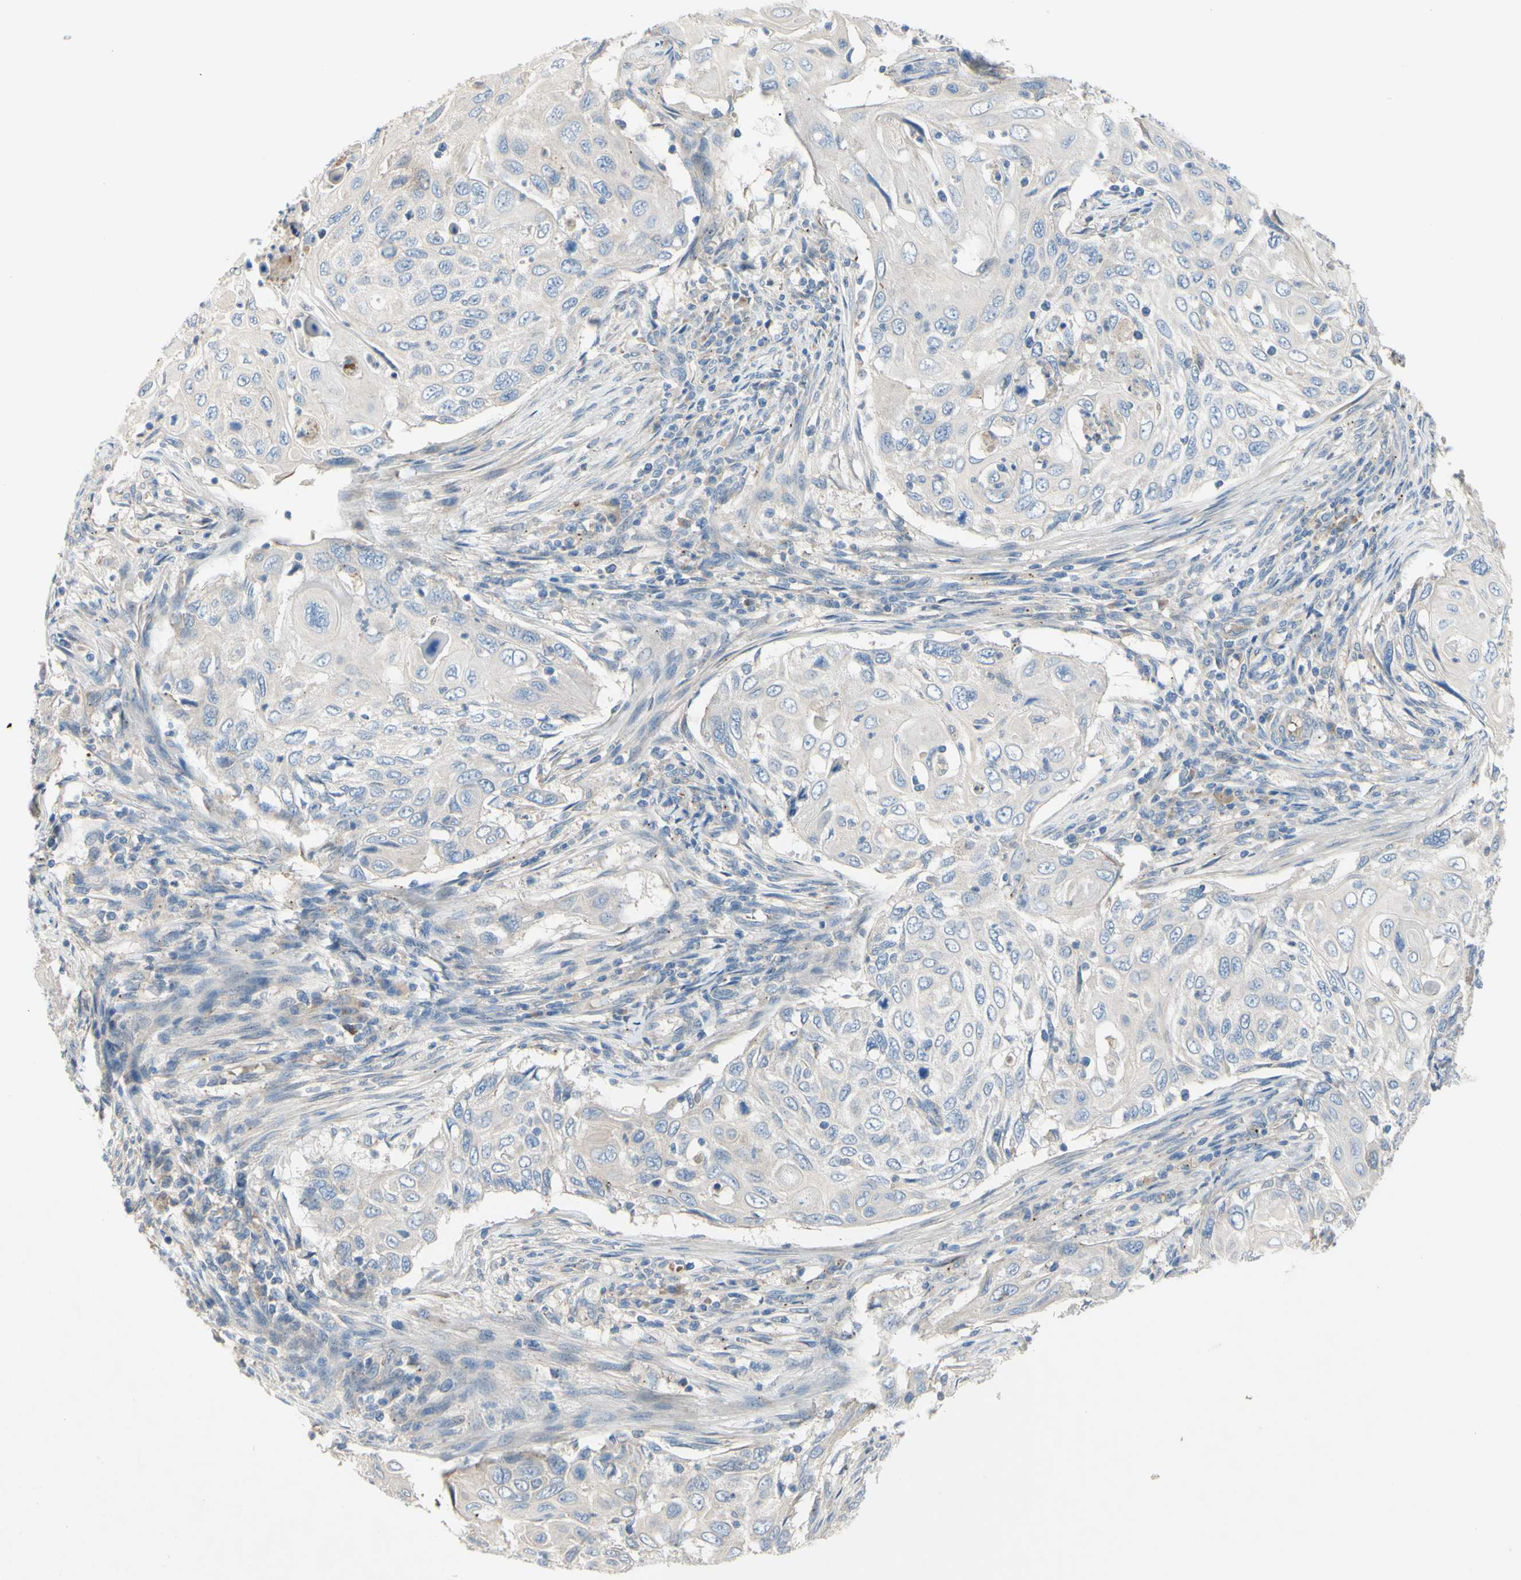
{"staining": {"intensity": "negative", "quantity": "none", "location": "none"}, "tissue": "cervical cancer", "cell_type": "Tumor cells", "image_type": "cancer", "snomed": [{"axis": "morphology", "description": "Squamous cell carcinoma, NOS"}, {"axis": "topography", "description": "Cervix"}], "caption": "Photomicrograph shows no significant protein staining in tumor cells of cervical cancer (squamous cell carcinoma).", "gene": "TMEM59L", "patient": {"sex": "female", "age": 70}}